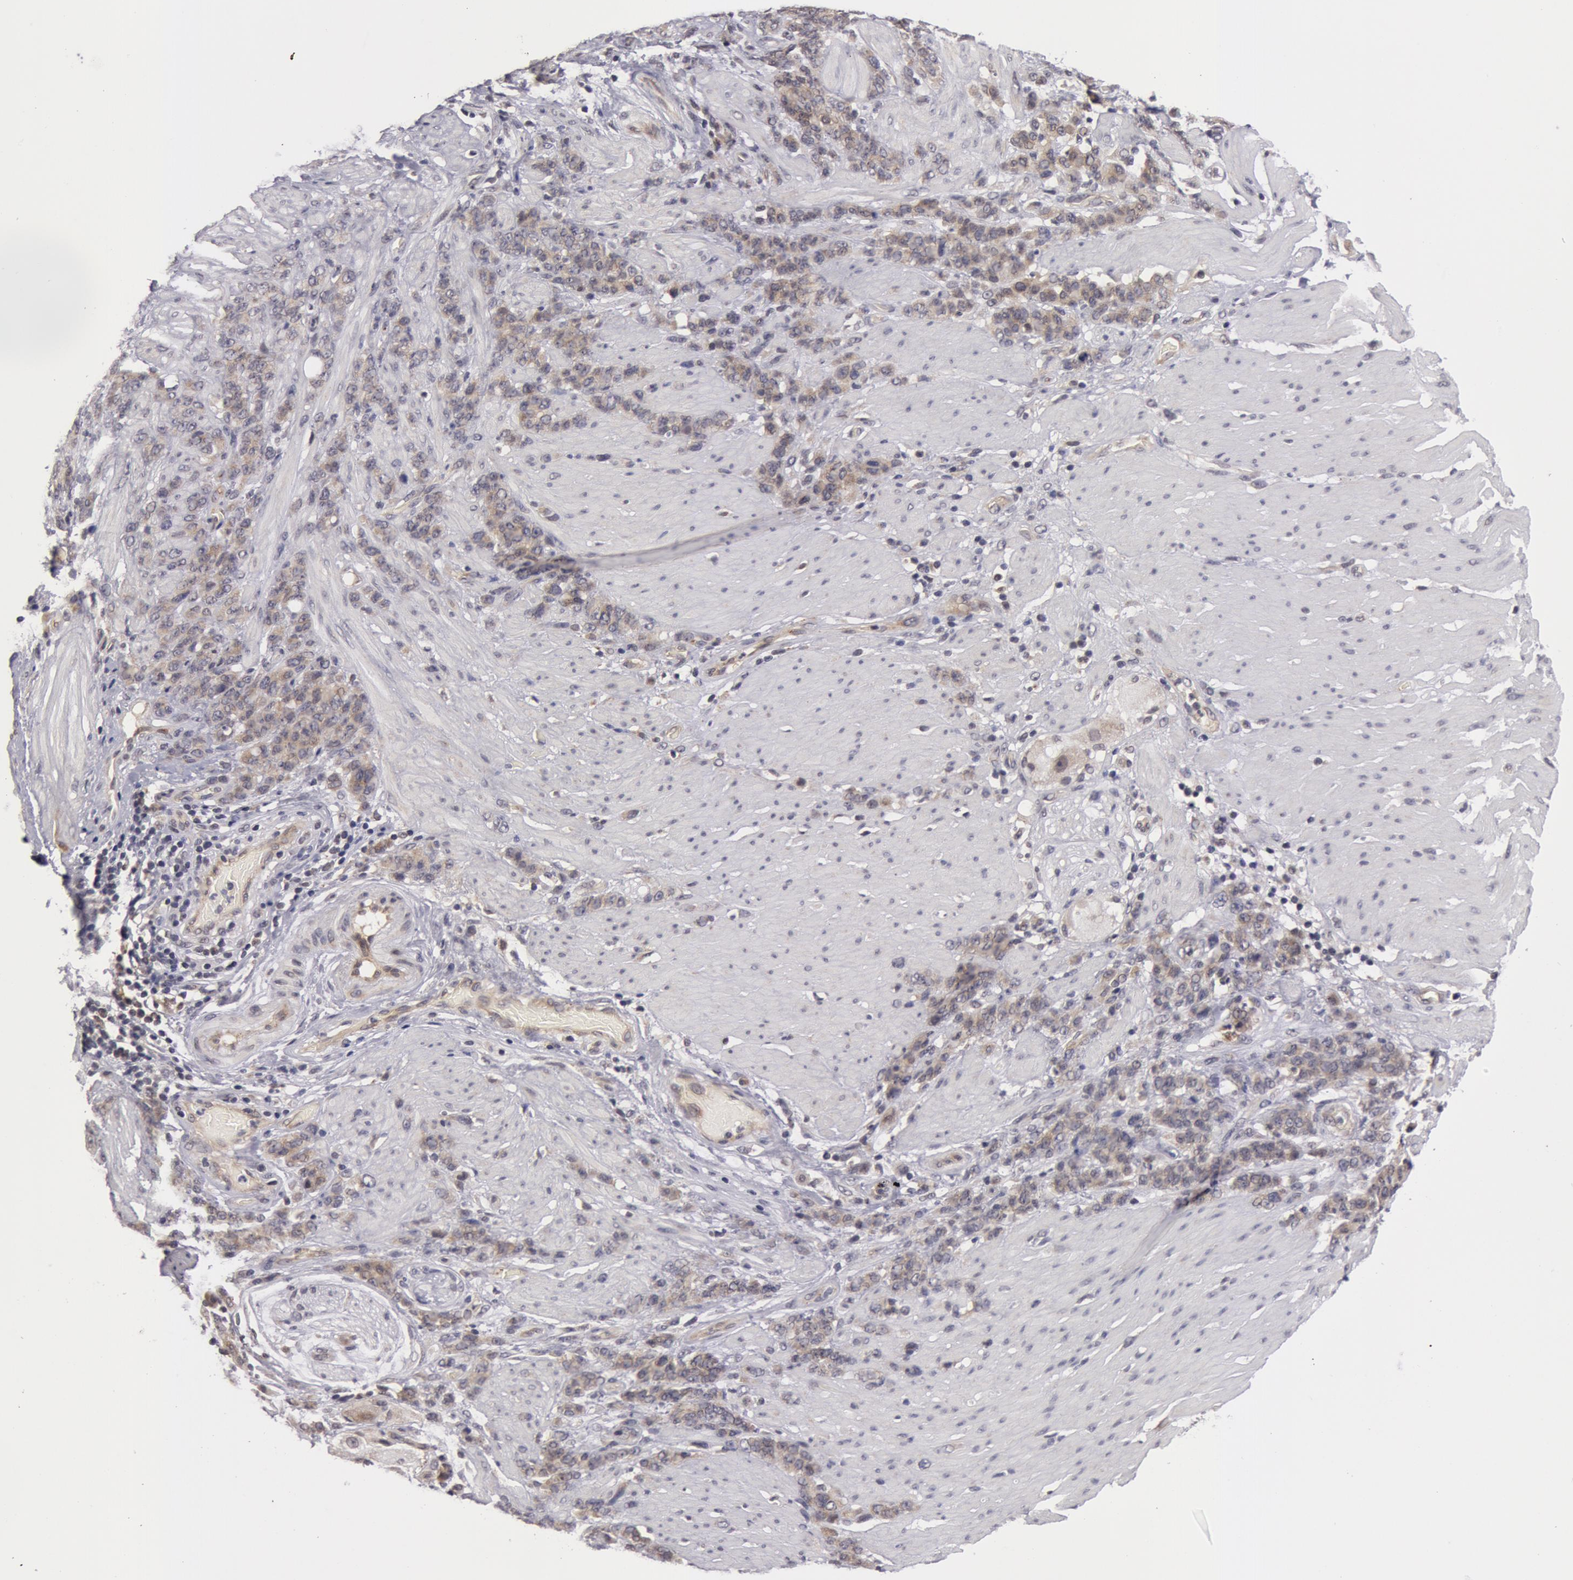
{"staining": {"intensity": "weak", "quantity": "25%-75%", "location": "cytoplasmic/membranous"}, "tissue": "stomach cancer", "cell_type": "Tumor cells", "image_type": "cancer", "snomed": [{"axis": "morphology", "description": "Adenocarcinoma, NOS"}, {"axis": "topography", "description": "Stomach, lower"}], "caption": "This photomicrograph shows immunohistochemistry (IHC) staining of stomach adenocarcinoma, with low weak cytoplasmic/membranous staining in approximately 25%-75% of tumor cells.", "gene": "SYTL4", "patient": {"sex": "male", "age": 88}}